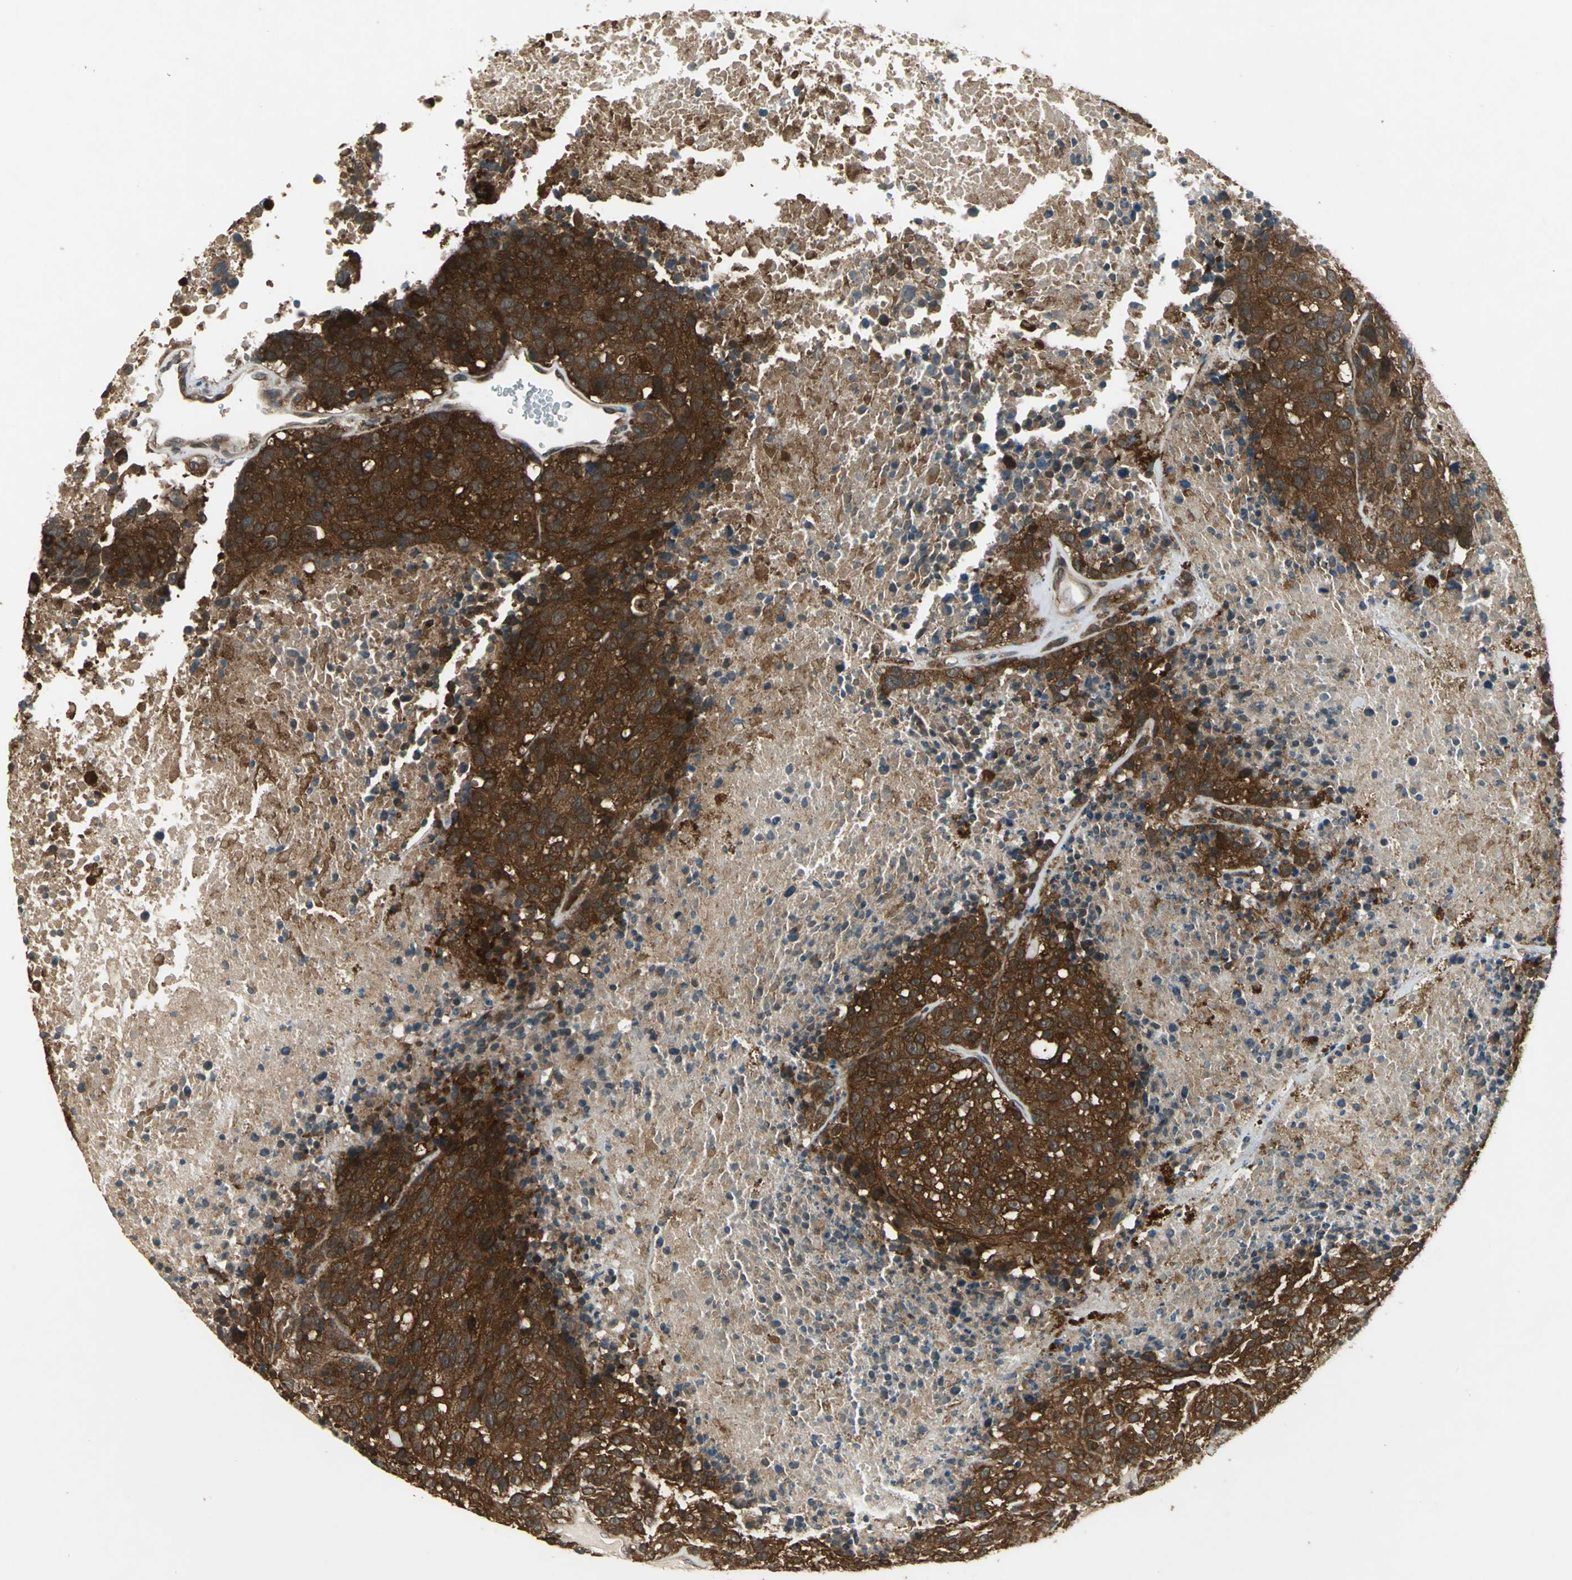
{"staining": {"intensity": "strong", "quantity": ">75%", "location": "cytoplasmic/membranous"}, "tissue": "melanoma", "cell_type": "Tumor cells", "image_type": "cancer", "snomed": [{"axis": "morphology", "description": "Malignant melanoma, Metastatic site"}, {"axis": "topography", "description": "Cerebral cortex"}], "caption": "Malignant melanoma (metastatic site) tissue reveals strong cytoplasmic/membranous expression in about >75% of tumor cells, visualized by immunohistochemistry.", "gene": "NFKBIE", "patient": {"sex": "female", "age": 52}}